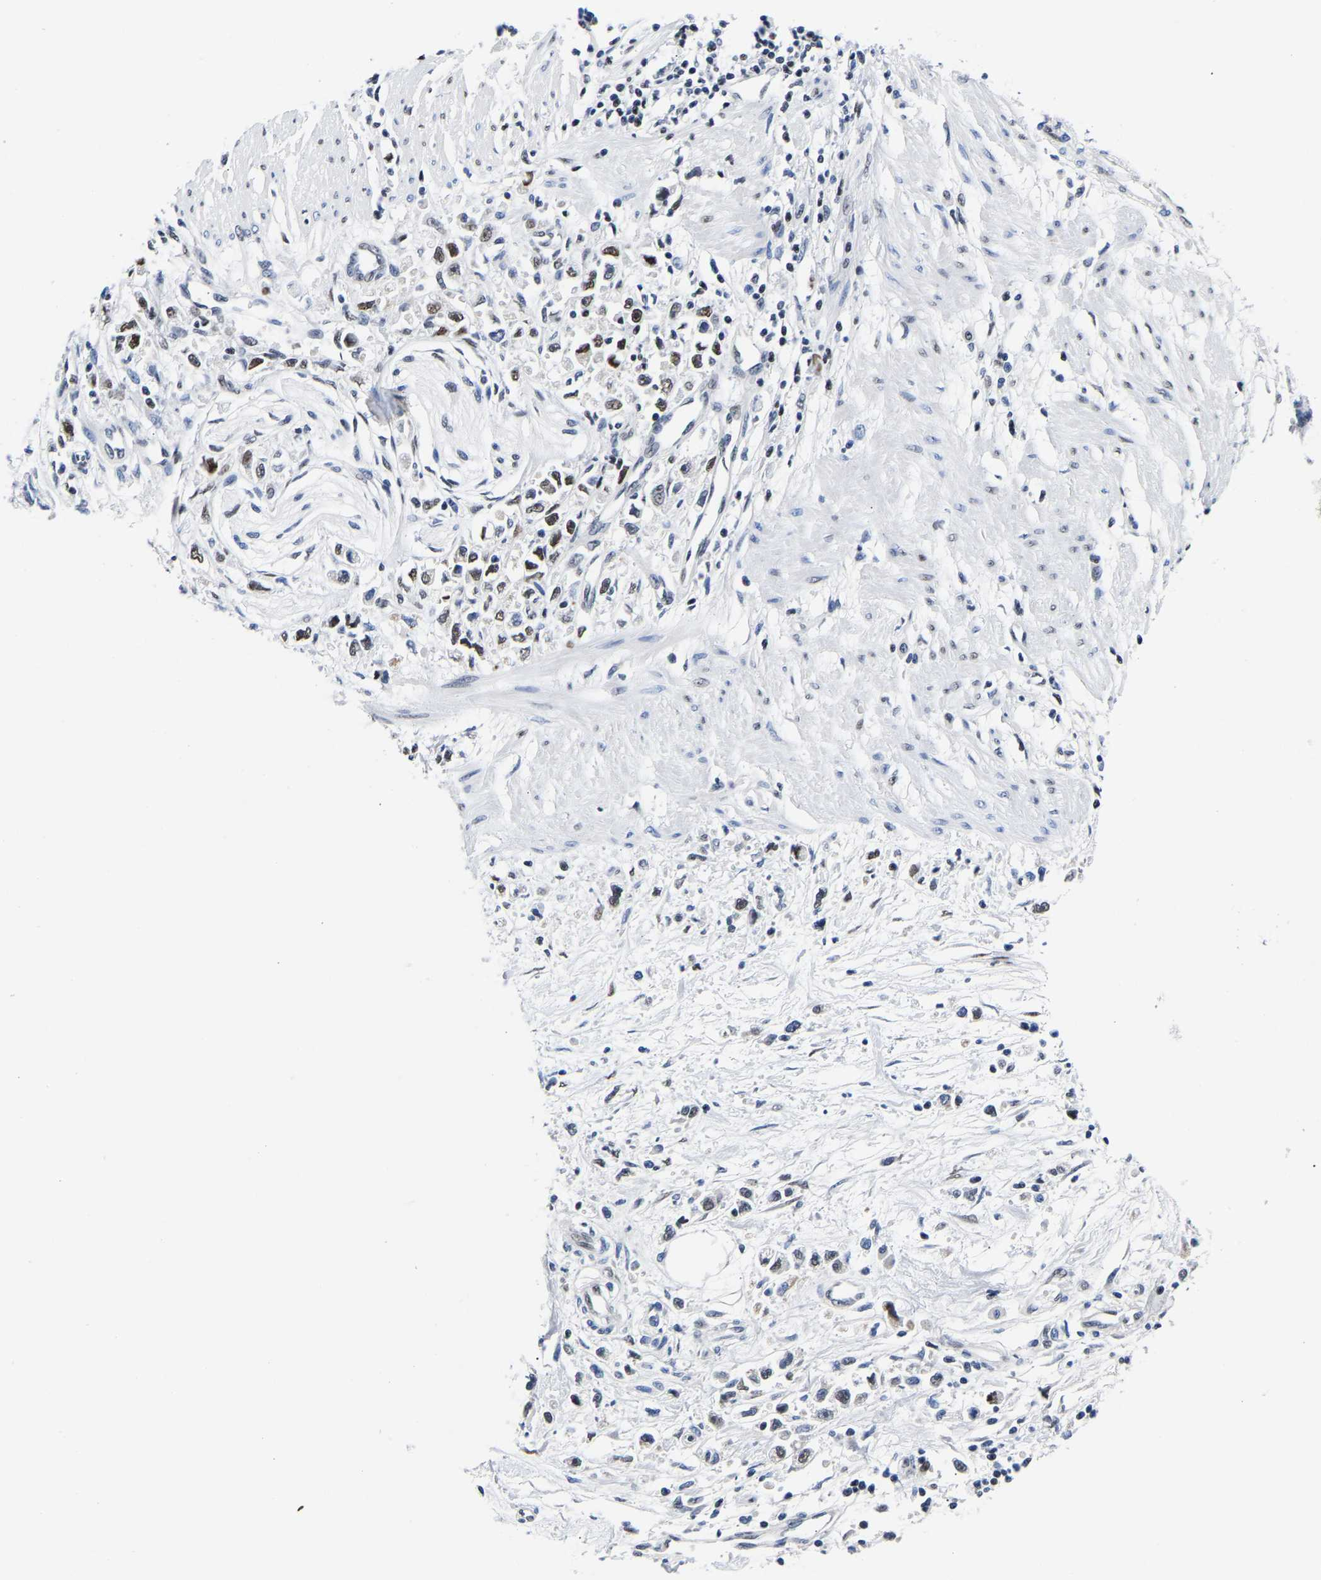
{"staining": {"intensity": "moderate", "quantity": ">75%", "location": "nuclear"}, "tissue": "stomach cancer", "cell_type": "Tumor cells", "image_type": "cancer", "snomed": [{"axis": "morphology", "description": "Adenocarcinoma, NOS"}, {"axis": "topography", "description": "Stomach"}], "caption": "Protein staining by IHC demonstrates moderate nuclear staining in about >75% of tumor cells in adenocarcinoma (stomach).", "gene": "PTRHD1", "patient": {"sex": "female", "age": 59}}